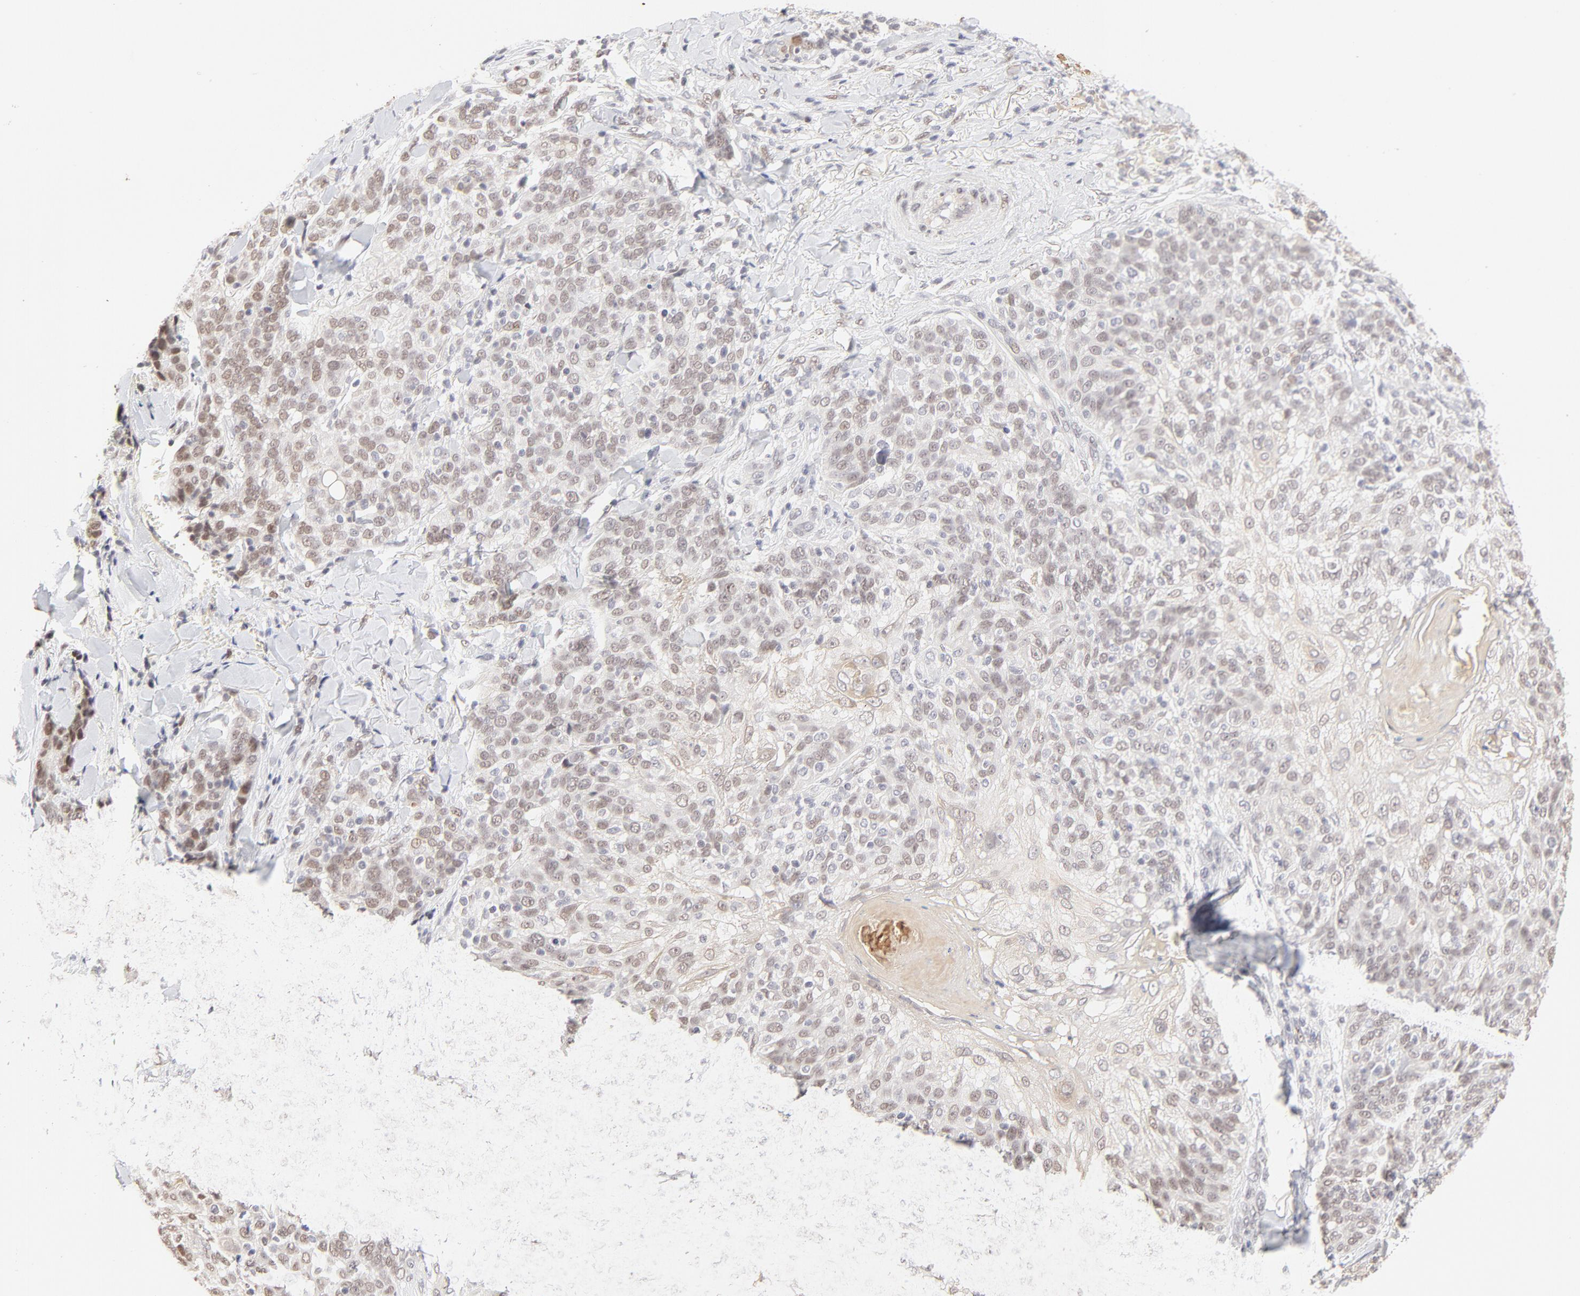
{"staining": {"intensity": "weak", "quantity": ">75%", "location": "nuclear"}, "tissue": "skin cancer", "cell_type": "Tumor cells", "image_type": "cancer", "snomed": [{"axis": "morphology", "description": "Normal tissue, NOS"}, {"axis": "morphology", "description": "Squamous cell carcinoma, NOS"}, {"axis": "topography", "description": "Skin"}], "caption": "This image reveals squamous cell carcinoma (skin) stained with IHC to label a protein in brown. The nuclear of tumor cells show weak positivity for the protein. Nuclei are counter-stained blue.", "gene": "PBX3", "patient": {"sex": "female", "age": 83}}